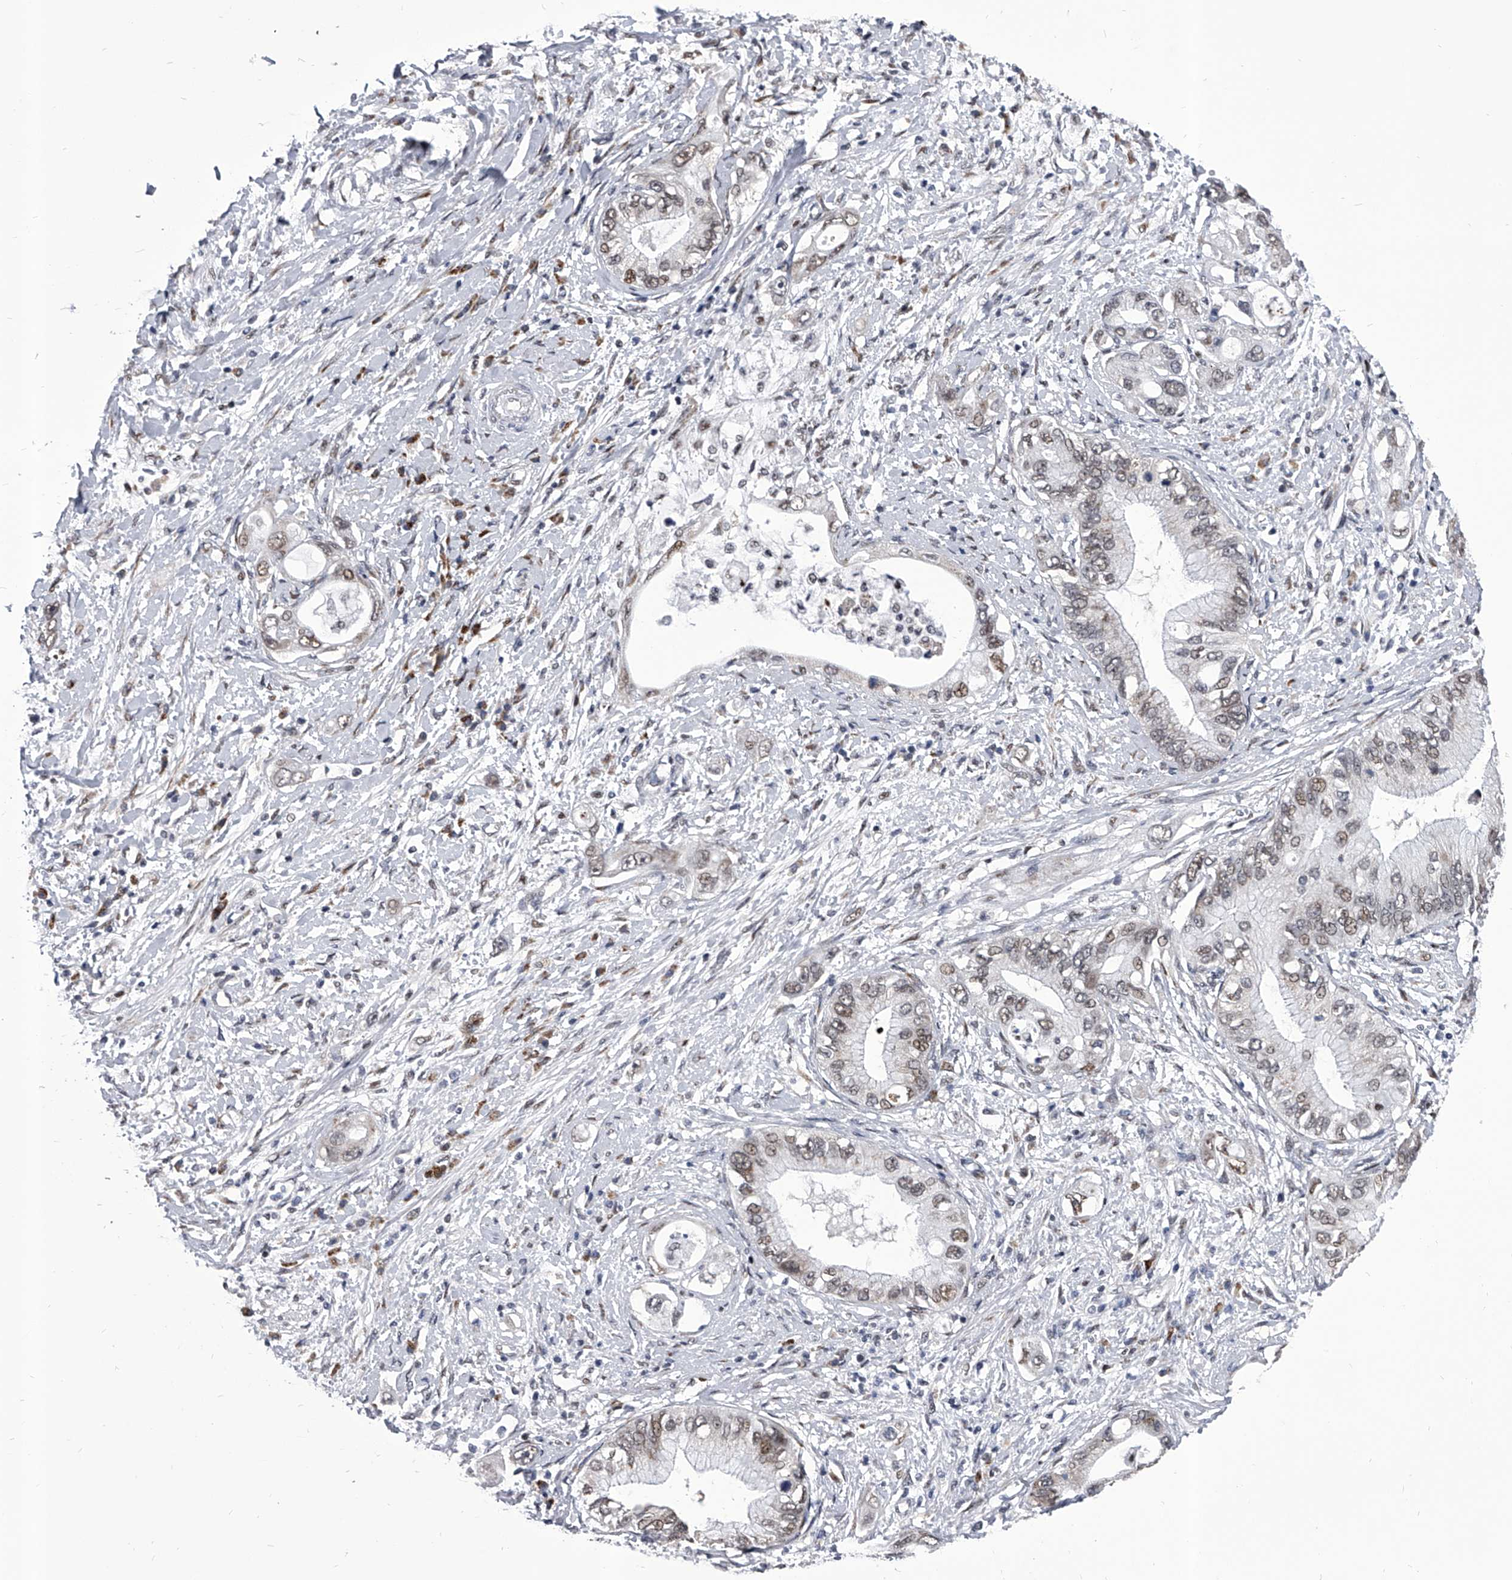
{"staining": {"intensity": "weak", "quantity": ">75%", "location": "nuclear"}, "tissue": "pancreatic cancer", "cell_type": "Tumor cells", "image_type": "cancer", "snomed": [{"axis": "morphology", "description": "Inflammation, NOS"}, {"axis": "morphology", "description": "Adenocarcinoma, NOS"}, {"axis": "topography", "description": "Pancreas"}], "caption": "Weak nuclear staining is appreciated in approximately >75% of tumor cells in pancreatic adenocarcinoma.", "gene": "CMTR1", "patient": {"sex": "female", "age": 56}}